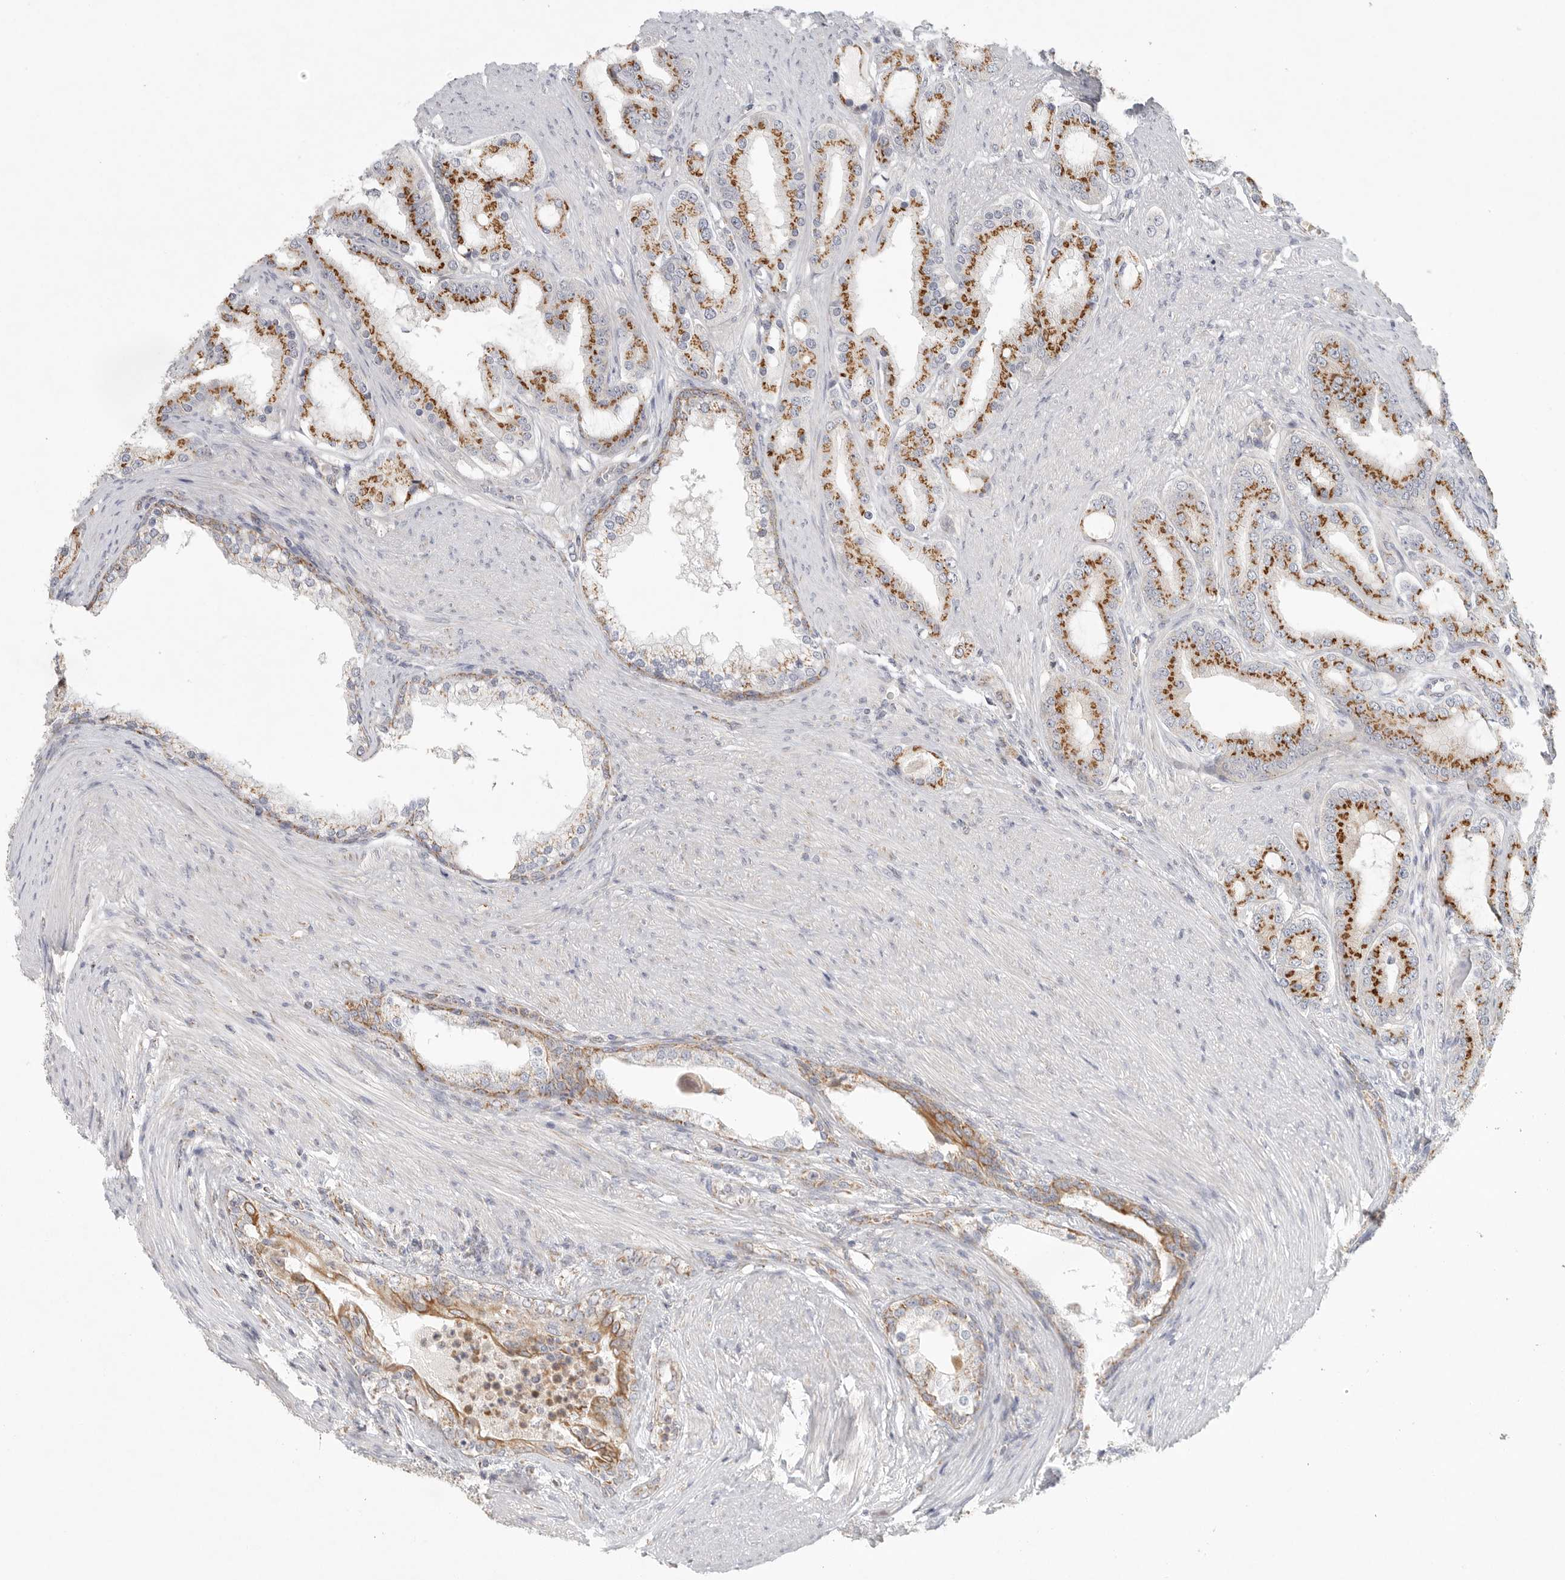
{"staining": {"intensity": "strong", "quantity": ">75%", "location": "cytoplasmic/membranous"}, "tissue": "prostate cancer", "cell_type": "Tumor cells", "image_type": "cancer", "snomed": [{"axis": "morphology", "description": "Adenocarcinoma, High grade"}, {"axis": "topography", "description": "Prostate"}], "caption": "Immunohistochemical staining of human prostate cancer (high-grade adenocarcinoma) exhibits high levels of strong cytoplasmic/membranous expression in about >75% of tumor cells.", "gene": "SLC25A26", "patient": {"sex": "male", "age": 60}}